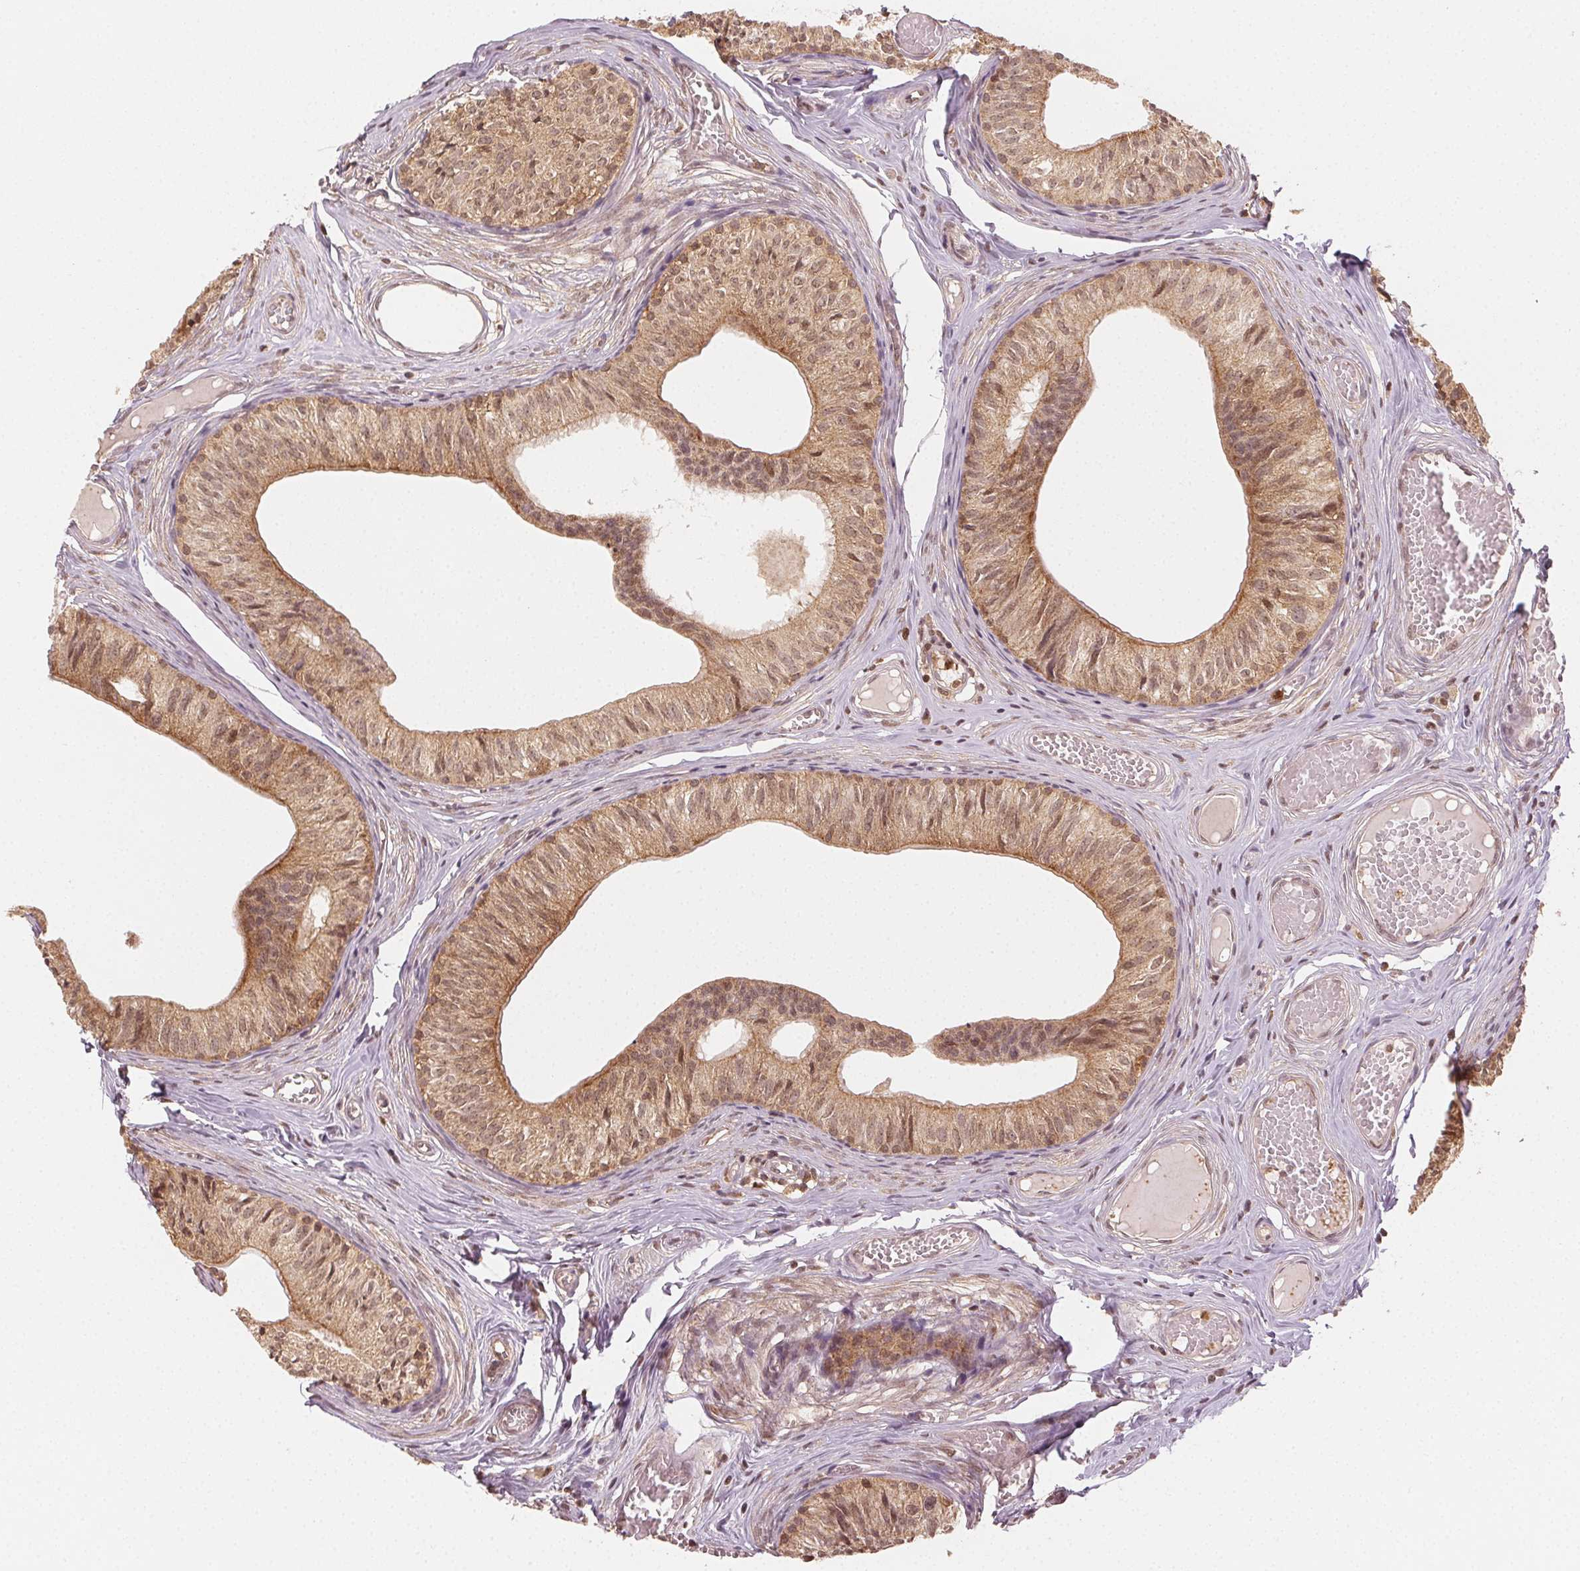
{"staining": {"intensity": "moderate", "quantity": ">75%", "location": "cytoplasmic/membranous,nuclear"}, "tissue": "epididymis", "cell_type": "Glandular cells", "image_type": "normal", "snomed": [{"axis": "morphology", "description": "Normal tissue, NOS"}, {"axis": "topography", "description": "Epididymis"}], "caption": "Epididymis stained for a protein (brown) reveals moderate cytoplasmic/membranous,nuclear positive staining in about >75% of glandular cells.", "gene": "MAPK14", "patient": {"sex": "male", "age": 25}}